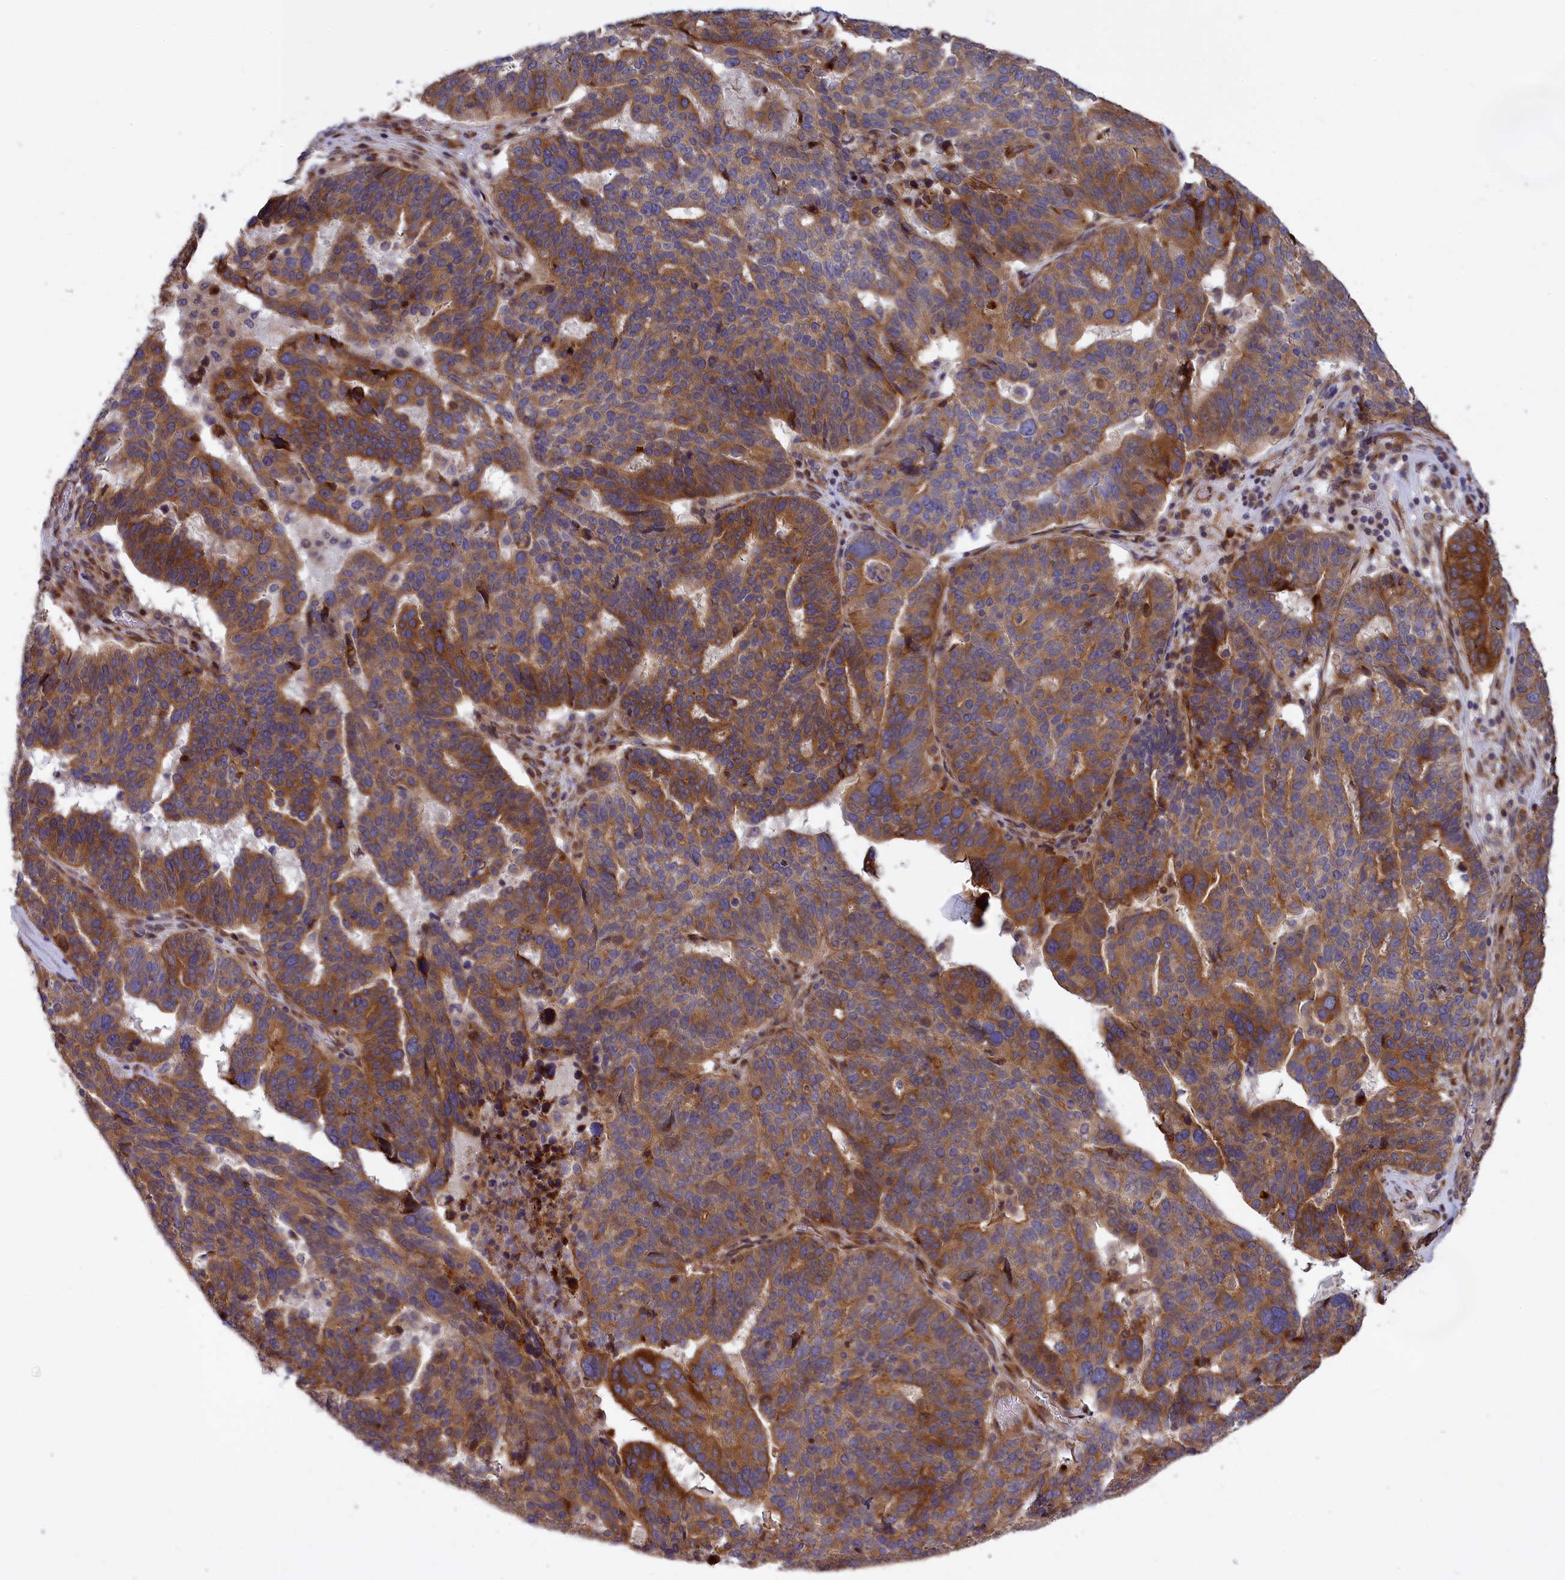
{"staining": {"intensity": "moderate", "quantity": ">75%", "location": "cytoplasmic/membranous"}, "tissue": "ovarian cancer", "cell_type": "Tumor cells", "image_type": "cancer", "snomed": [{"axis": "morphology", "description": "Cystadenocarcinoma, serous, NOS"}, {"axis": "topography", "description": "Ovary"}], "caption": "Ovarian serous cystadenocarcinoma was stained to show a protein in brown. There is medium levels of moderate cytoplasmic/membranous expression in about >75% of tumor cells.", "gene": "DDX60L", "patient": {"sex": "female", "age": 59}}